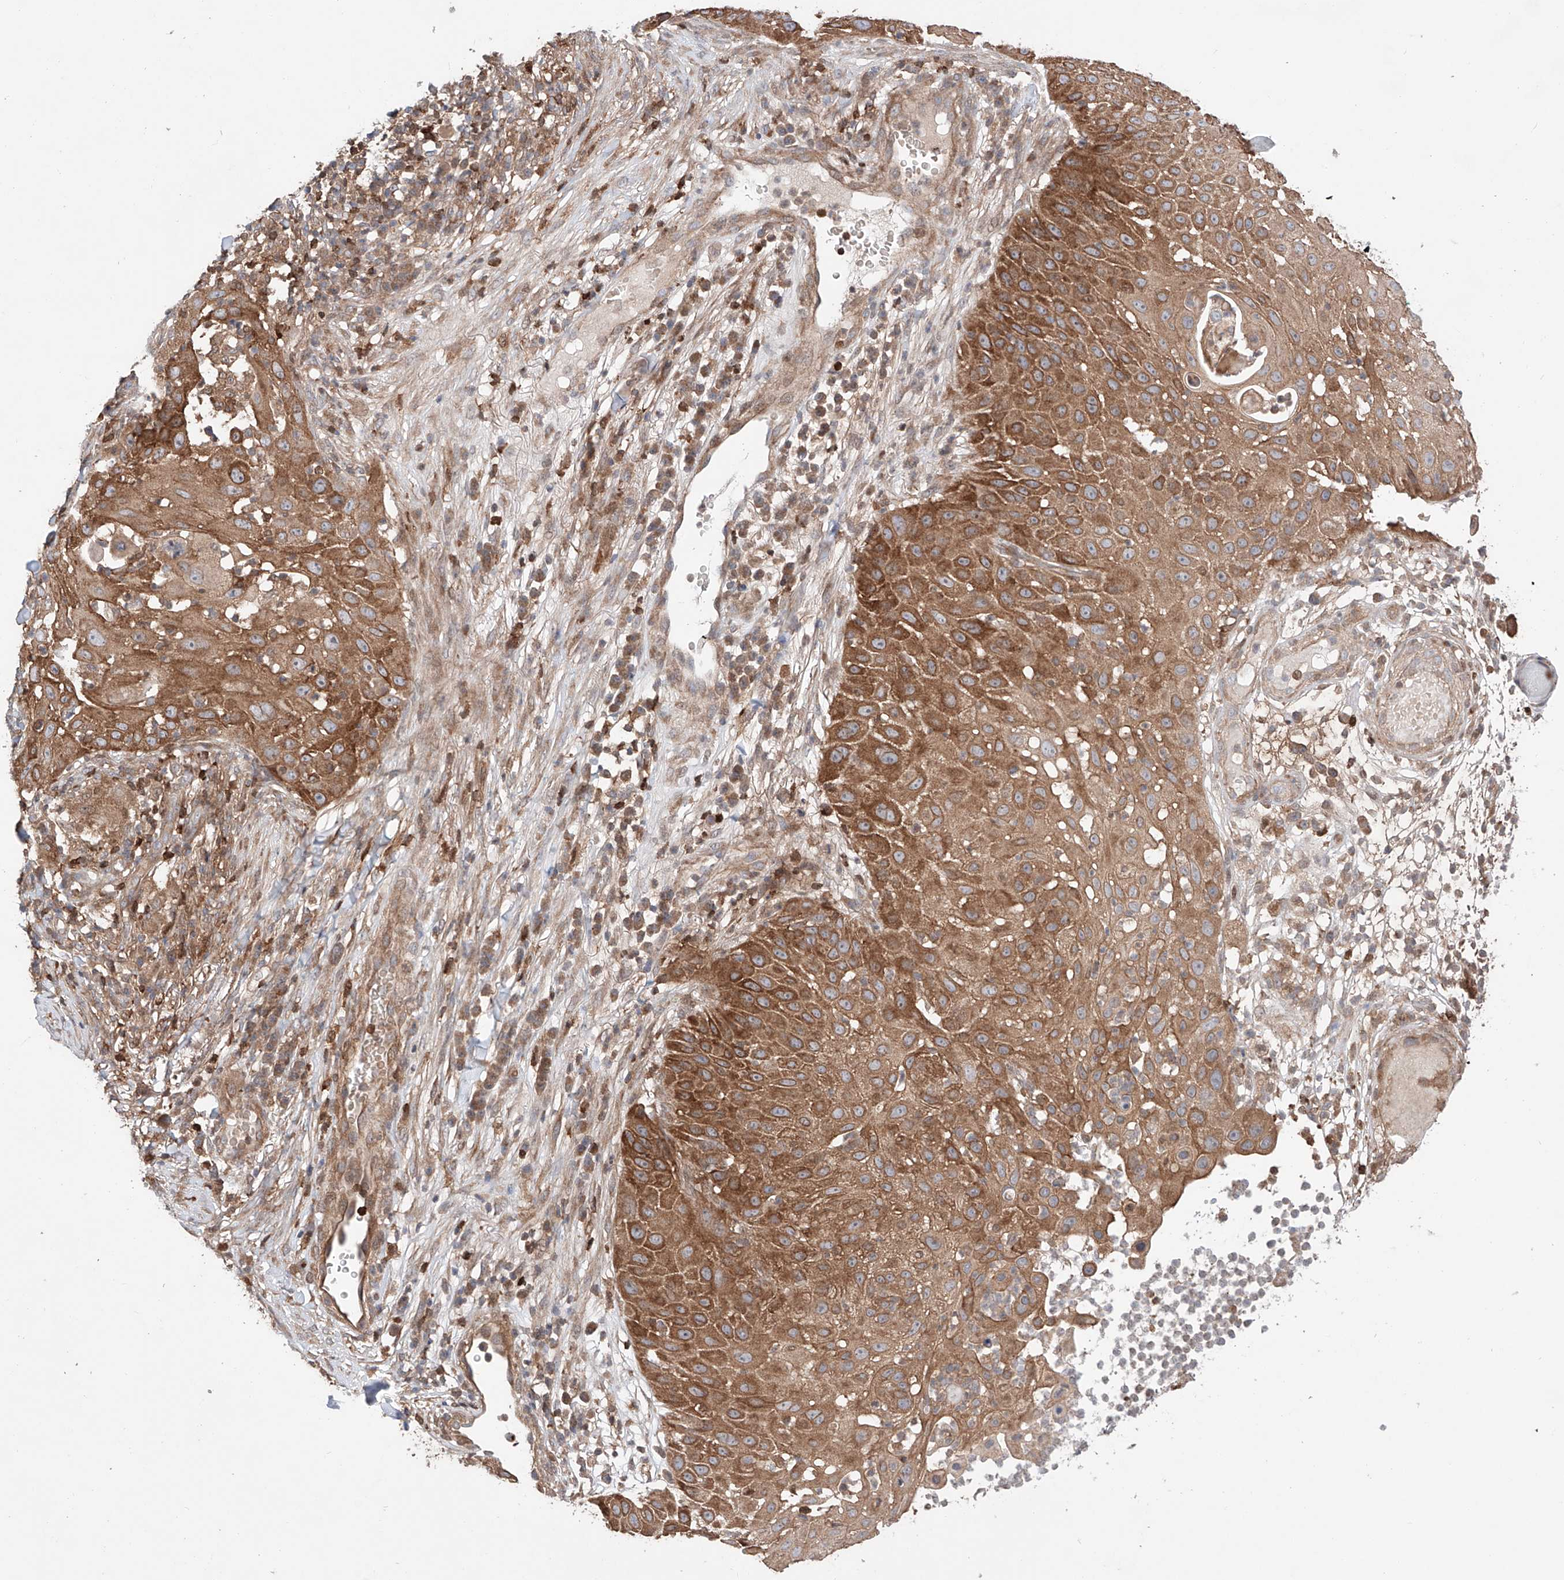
{"staining": {"intensity": "strong", "quantity": "25%-75%", "location": "cytoplasmic/membranous"}, "tissue": "skin cancer", "cell_type": "Tumor cells", "image_type": "cancer", "snomed": [{"axis": "morphology", "description": "Squamous cell carcinoma, NOS"}, {"axis": "topography", "description": "Skin"}], "caption": "Protein analysis of skin cancer (squamous cell carcinoma) tissue reveals strong cytoplasmic/membranous positivity in about 25%-75% of tumor cells.", "gene": "IGSF22", "patient": {"sex": "female", "age": 44}}